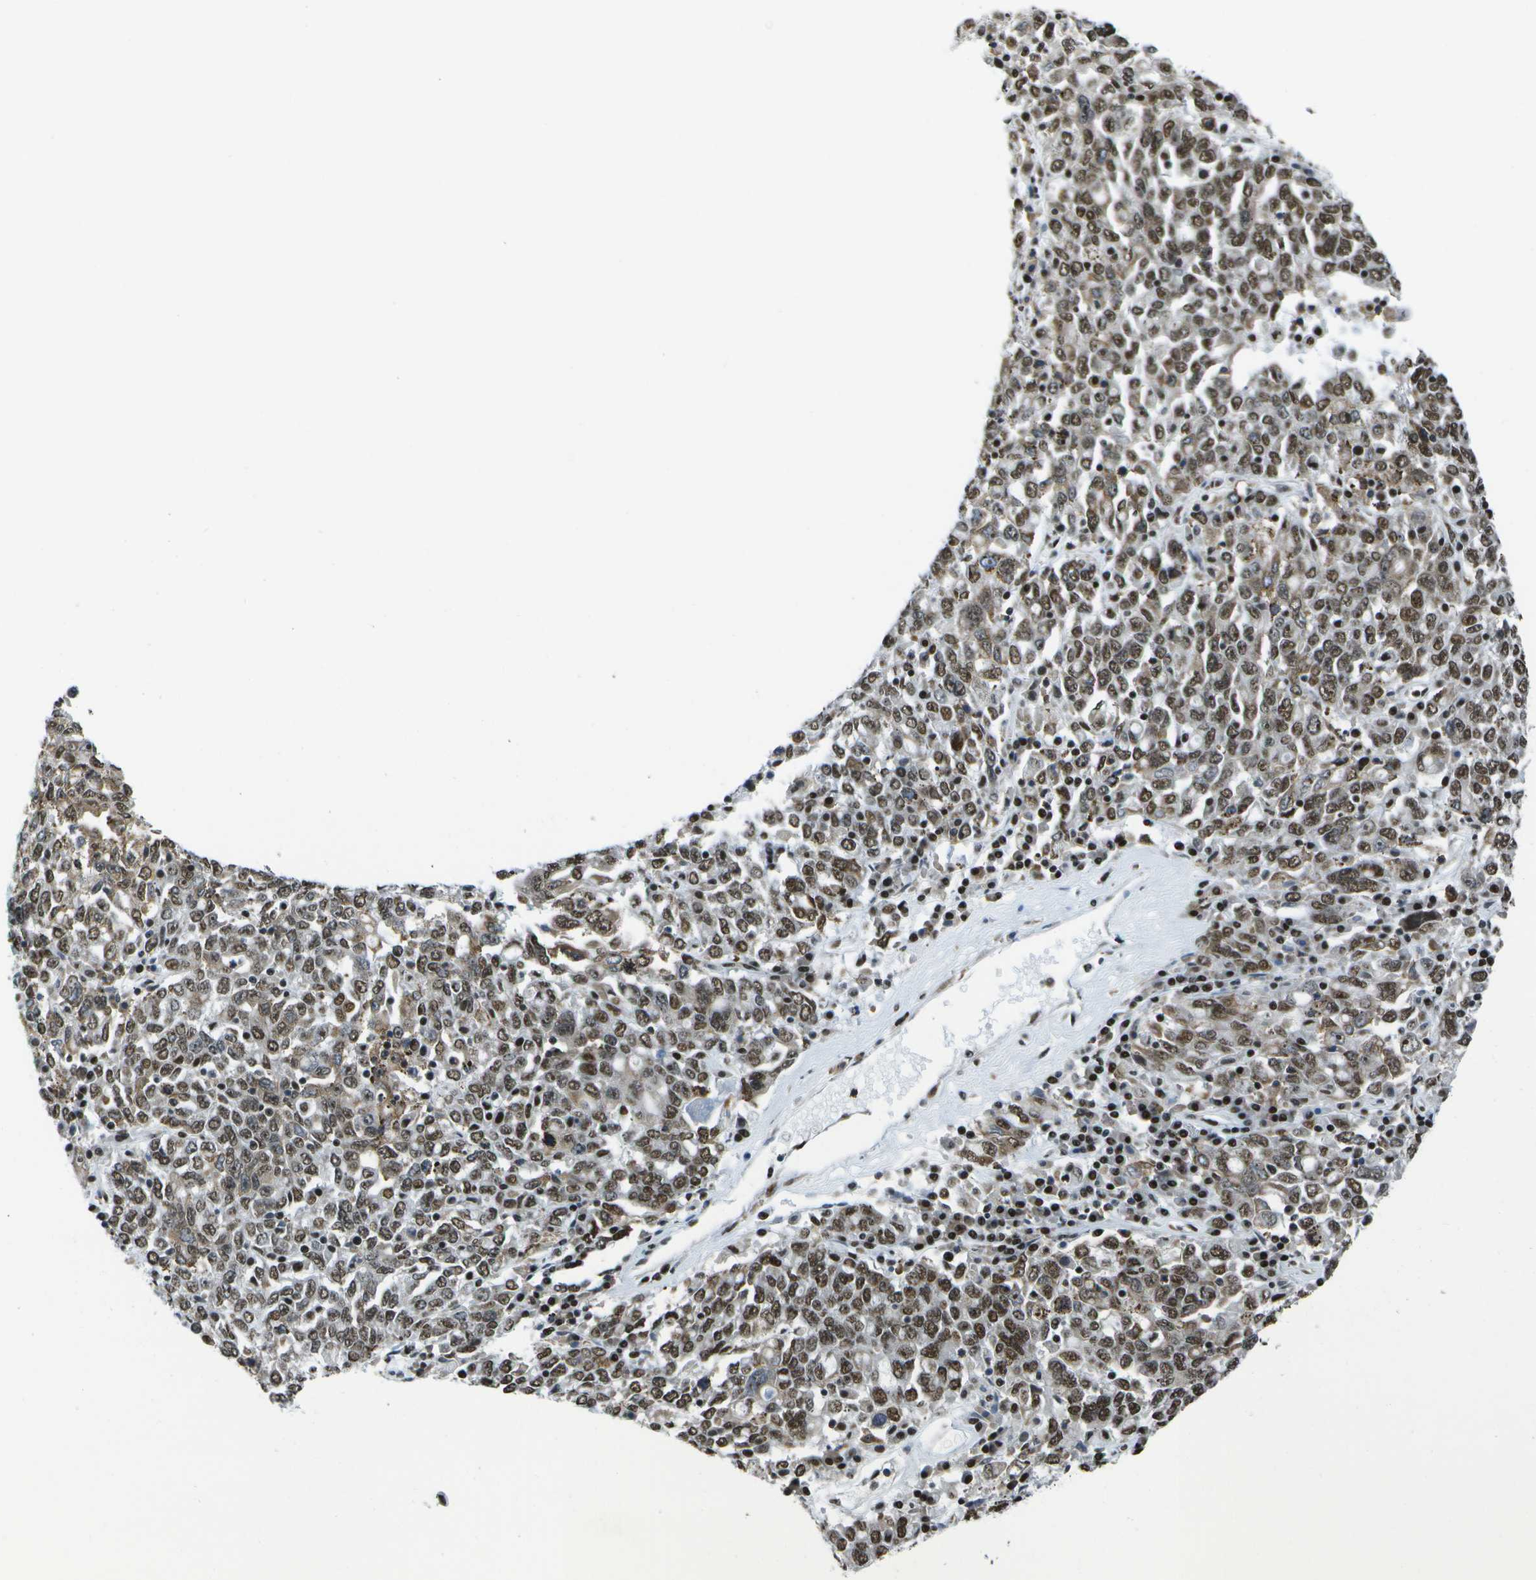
{"staining": {"intensity": "strong", "quantity": ">75%", "location": "nuclear"}, "tissue": "ovarian cancer", "cell_type": "Tumor cells", "image_type": "cancer", "snomed": [{"axis": "morphology", "description": "Carcinoma, endometroid"}, {"axis": "topography", "description": "Ovary"}], "caption": "Immunohistochemical staining of human ovarian endometroid carcinoma reveals strong nuclear protein positivity in about >75% of tumor cells.", "gene": "NSRP1", "patient": {"sex": "female", "age": 62}}